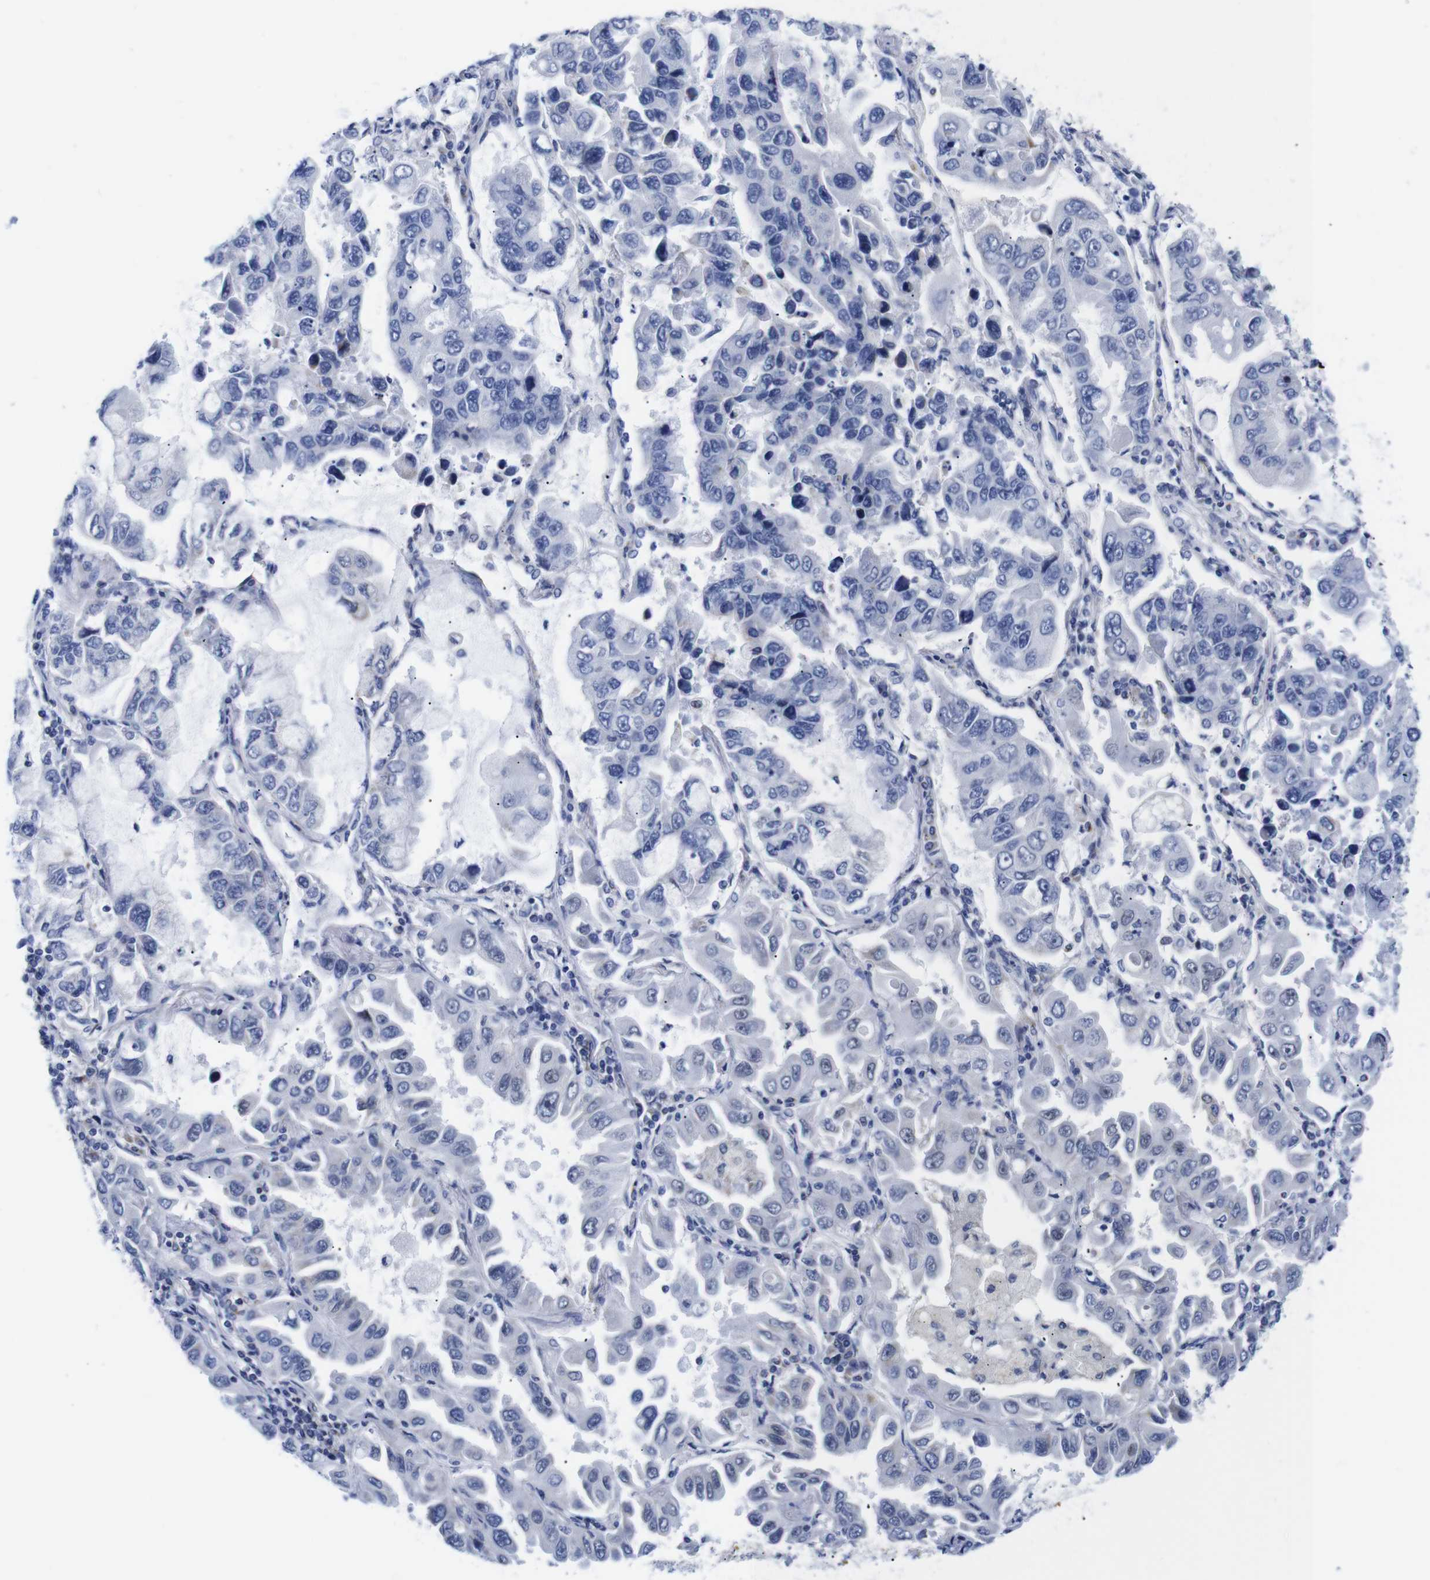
{"staining": {"intensity": "negative", "quantity": "none", "location": "none"}, "tissue": "lung cancer", "cell_type": "Tumor cells", "image_type": "cancer", "snomed": [{"axis": "morphology", "description": "Adenocarcinoma, NOS"}, {"axis": "topography", "description": "Lung"}], "caption": "Lung adenocarcinoma was stained to show a protein in brown. There is no significant positivity in tumor cells. The staining was performed using DAB (3,3'-diaminobenzidine) to visualize the protein expression in brown, while the nuclei were stained in blue with hematoxylin (Magnification: 20x).", "gene": "LRRC55", "patient": {"sex": "male", "age": 64}}